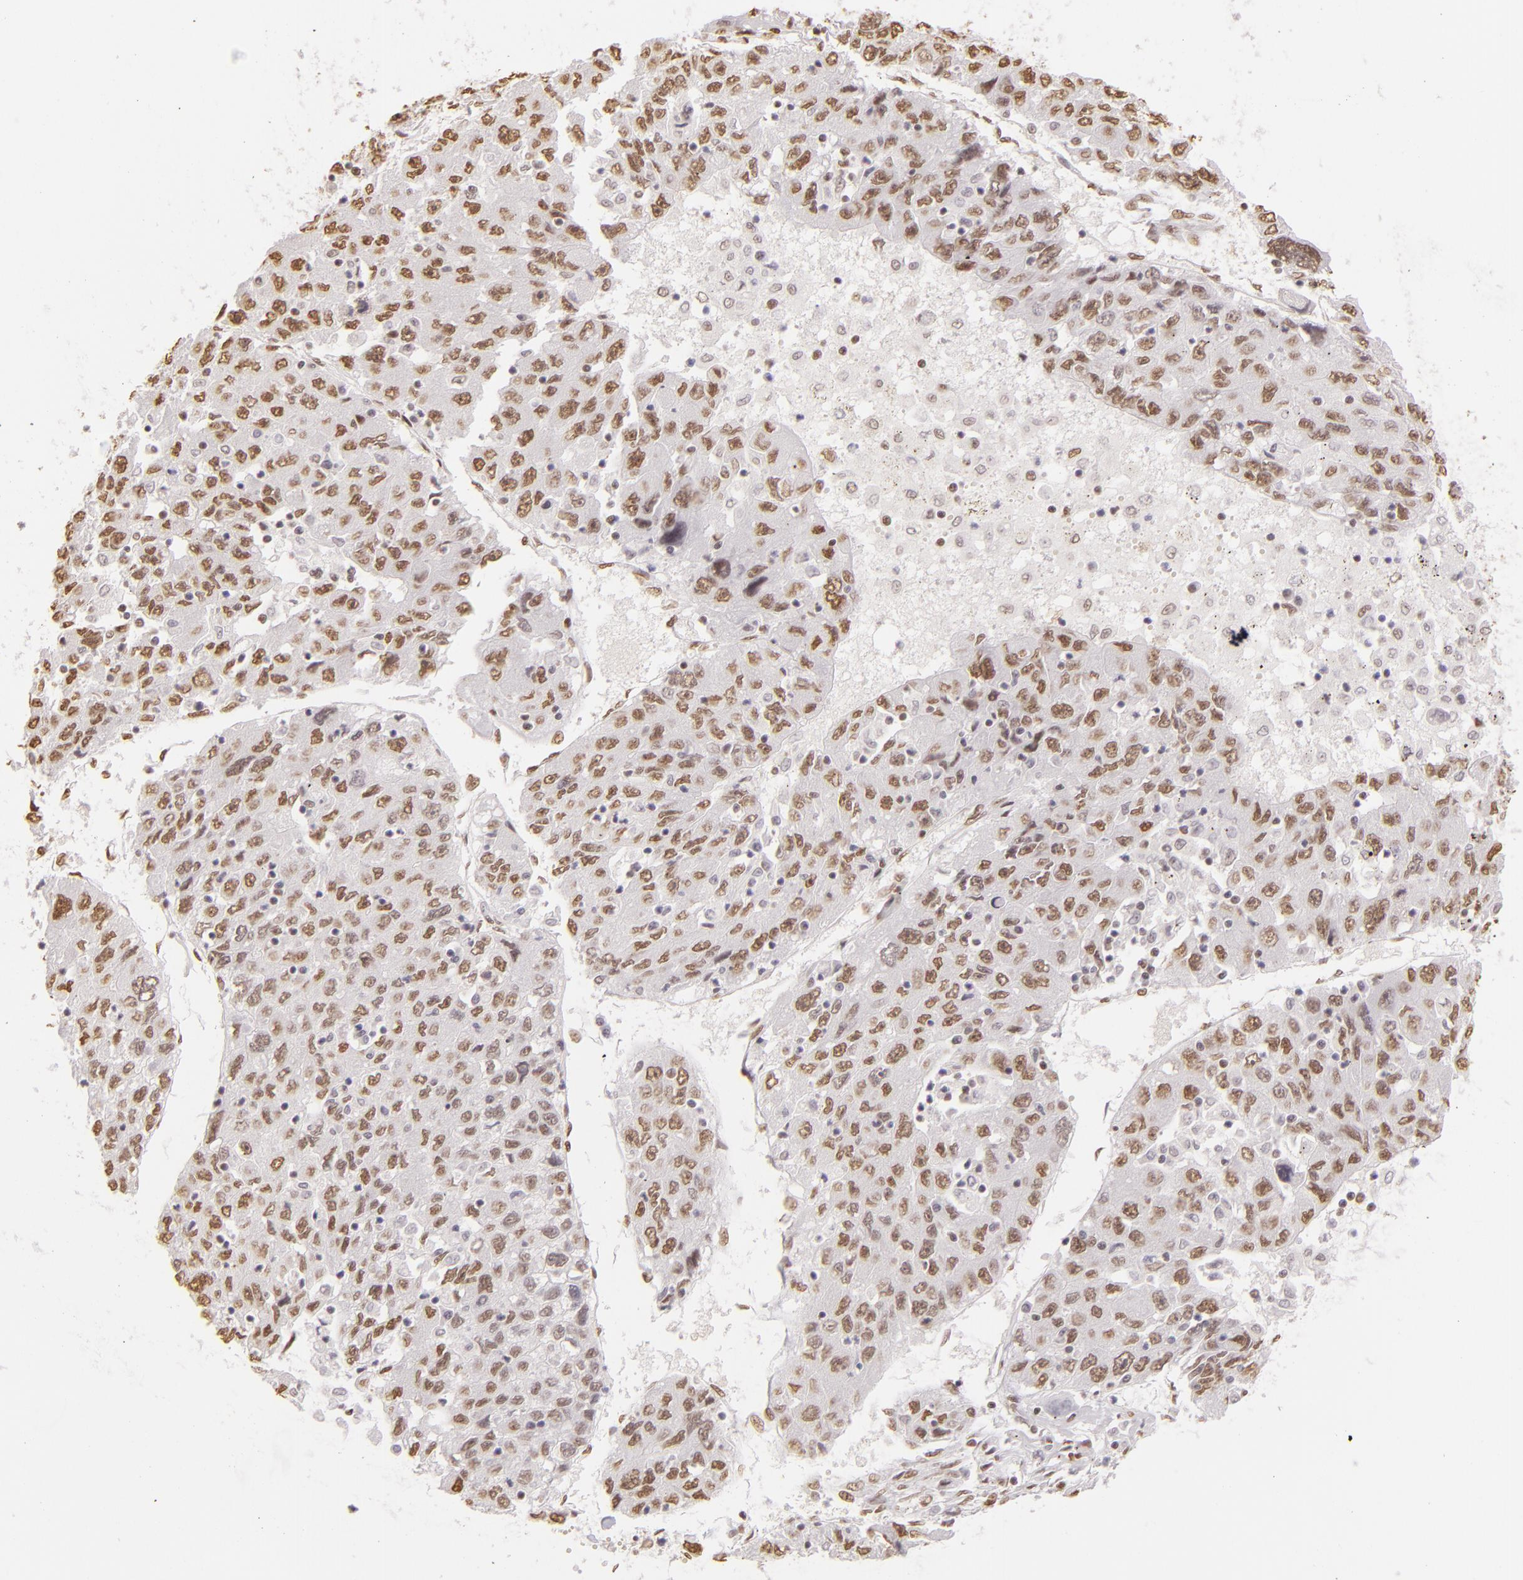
{"staining": {"intensity": "weak", "quantity": ">75%", "location": "nuclear"}, "tissue": "liver cancer", "cell_type": "Tumor cells", "image_type": "cancer", "snomed": [{"axis": "morphology", "description": "Carcinoma, Hepatocellular, NOS"}, {"axis": "topography", "description": "Liver"}], "caption": "A photomicrograph showing weak nuclear expression in about >75% of tumor cells in liver hepatocellular carcinoma, as visualized by brown immunohistochemical staining.", "gene": "PAPOLA", "patient": {"sex": "male", "age": 49}}